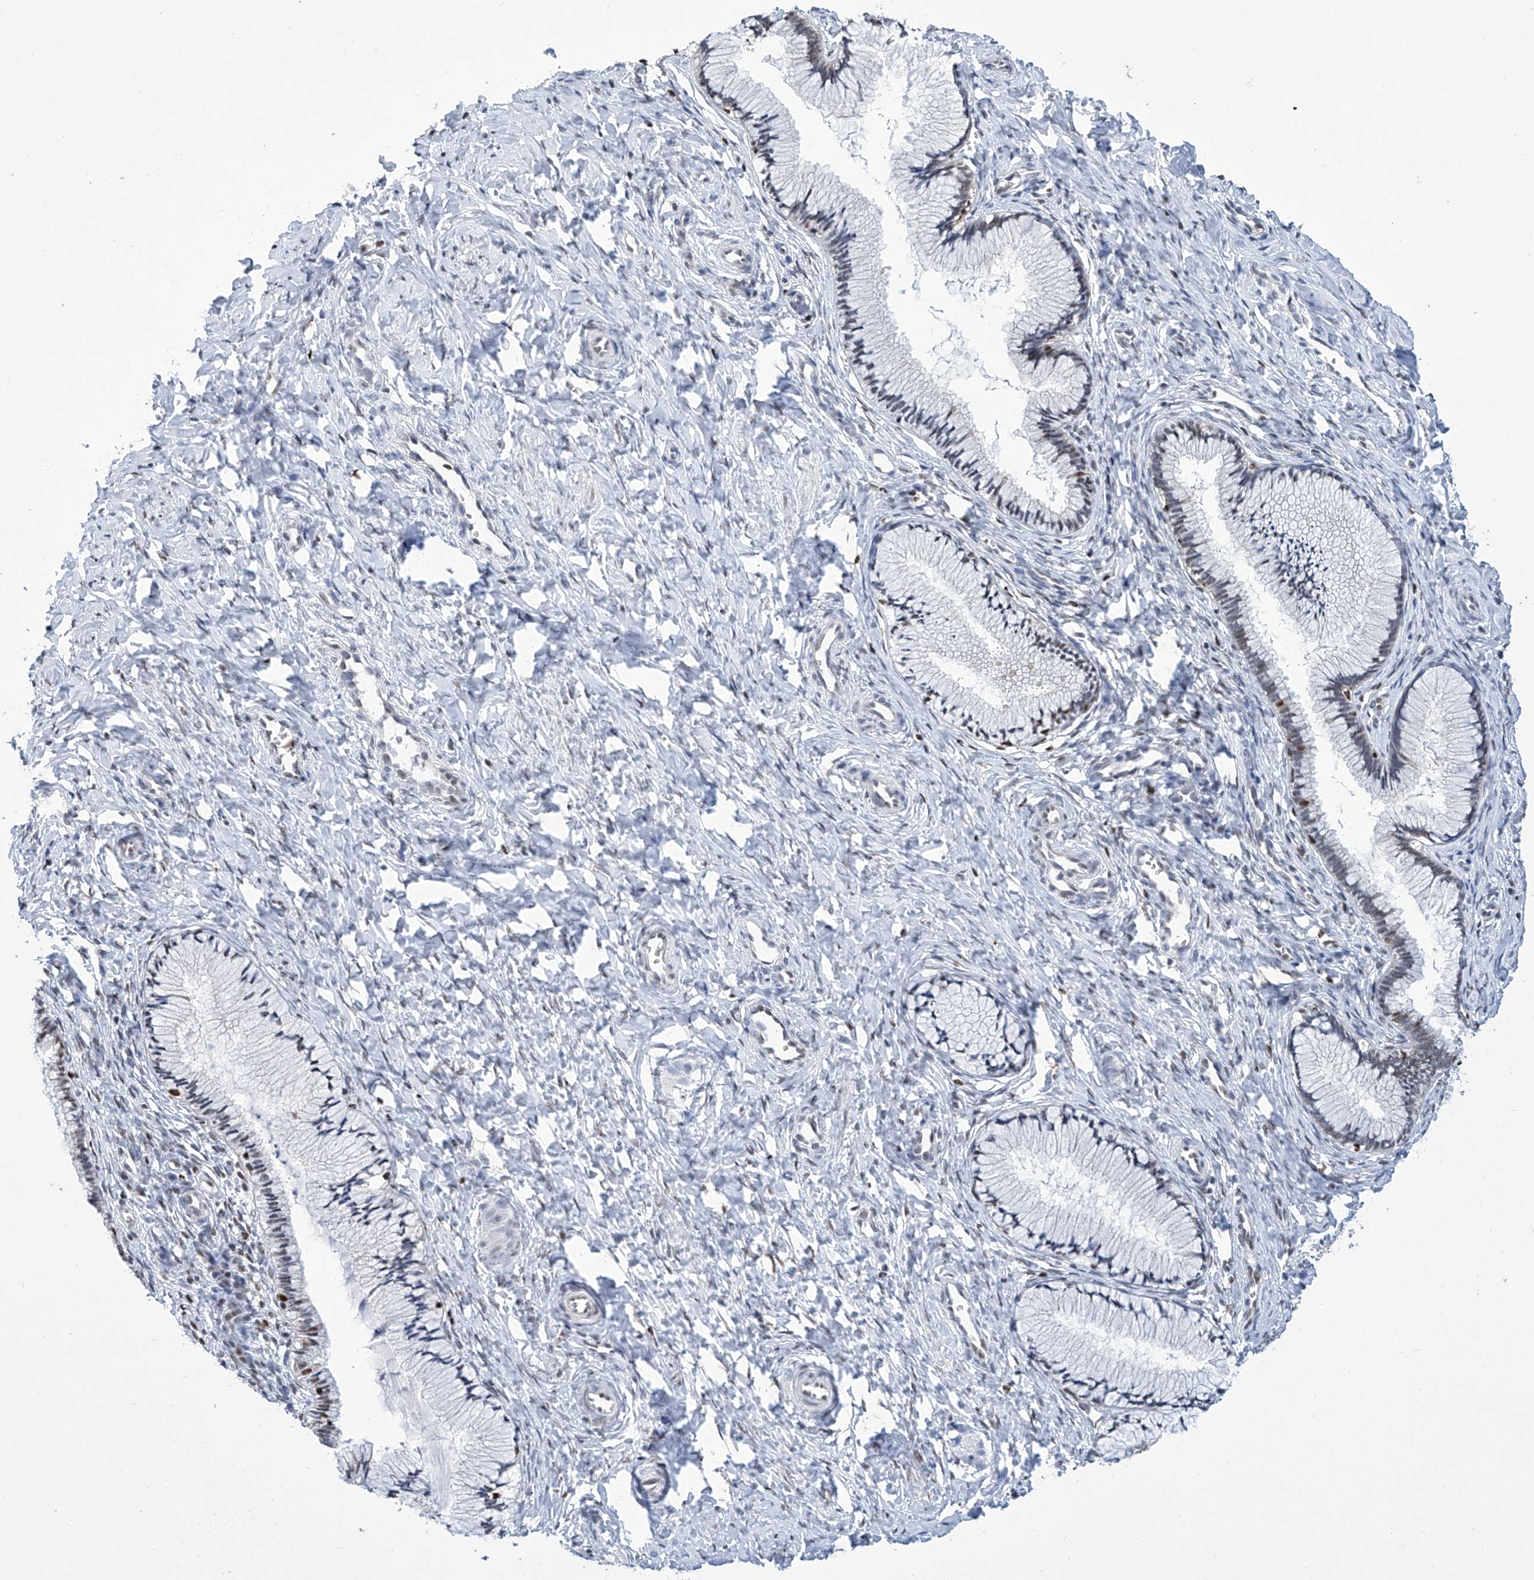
{"staining": {"intensity": "moderate", "quantity": "<25%", "location": "nuclear"}, "tissue": "cervix", "cell_type": "Glandular cells", "image_type": "normal", "snomed": [{"axis": "morphology", "description": "Normal tissue, NOS"}, {"axis": "topography", "description": "Cervix"}], "caption": "This micrograph shows unremarkable cervix stained with immunohistochemistry to label a protein in brown. The nuclear of glandular cells show moderate positivity for the protein. Nuclei are counter-stained blue.", "gene": "SREBF2", "patient": {"sex": "female", "age": 27}}